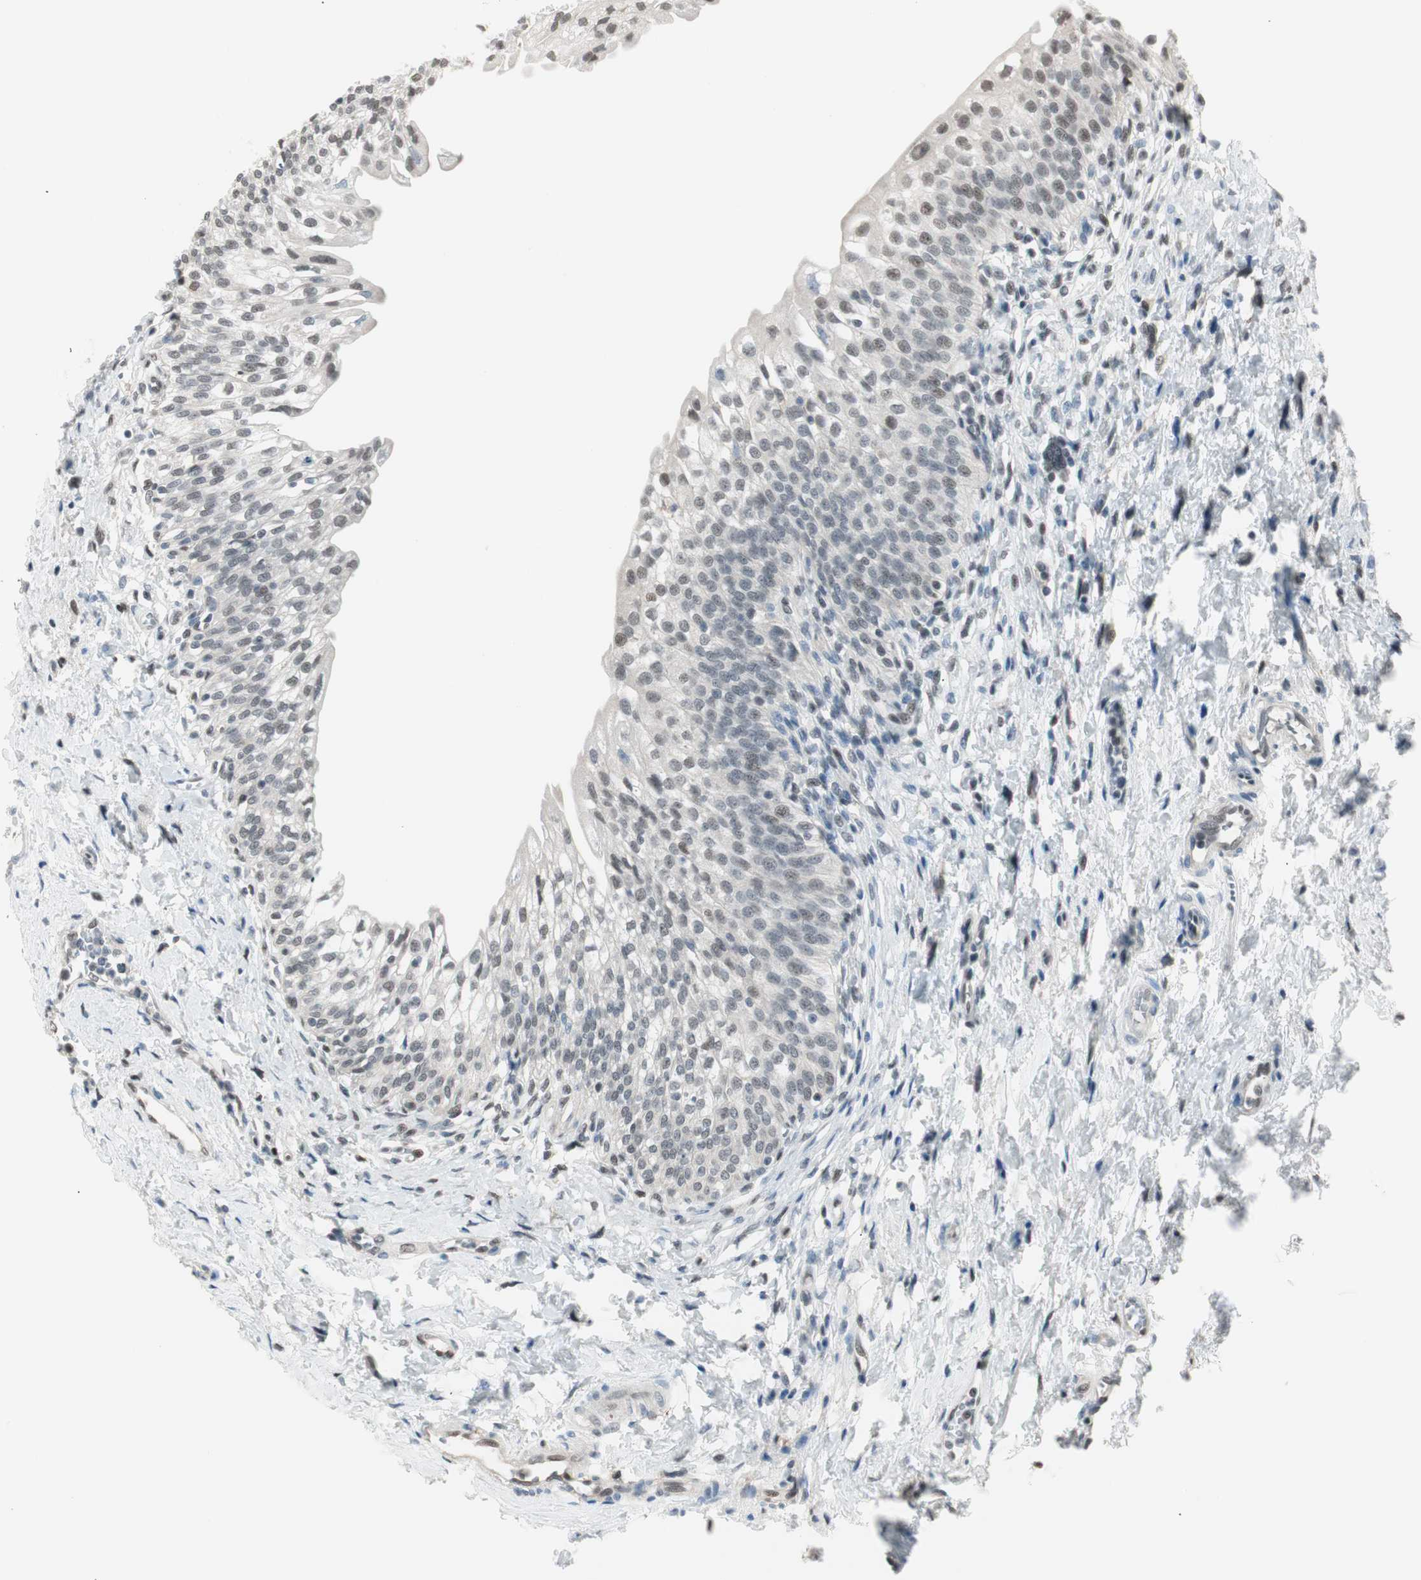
{"staining": {"intensity": "strong", "quantity": "<25%", "location": "nuclear"}, "tissue": "urinary bladder", "cell_type": "Urothelial cells", "image_type": "normal", "snomed": [{"axis": "morphology", "description": "Normal tissue, NOS"}, {"axis": "topography", "description": "Urinary bladder"}], "caption": "Immunohistochemistry (IHC) (DAB (3,3'-diaminobenzidine)) staining of normal urinary bladder shows strong nuclear protein staining in about <25% of urothelial cells.", "gene": "LONP2", "patient": {"sex": "male", "age": 55}}